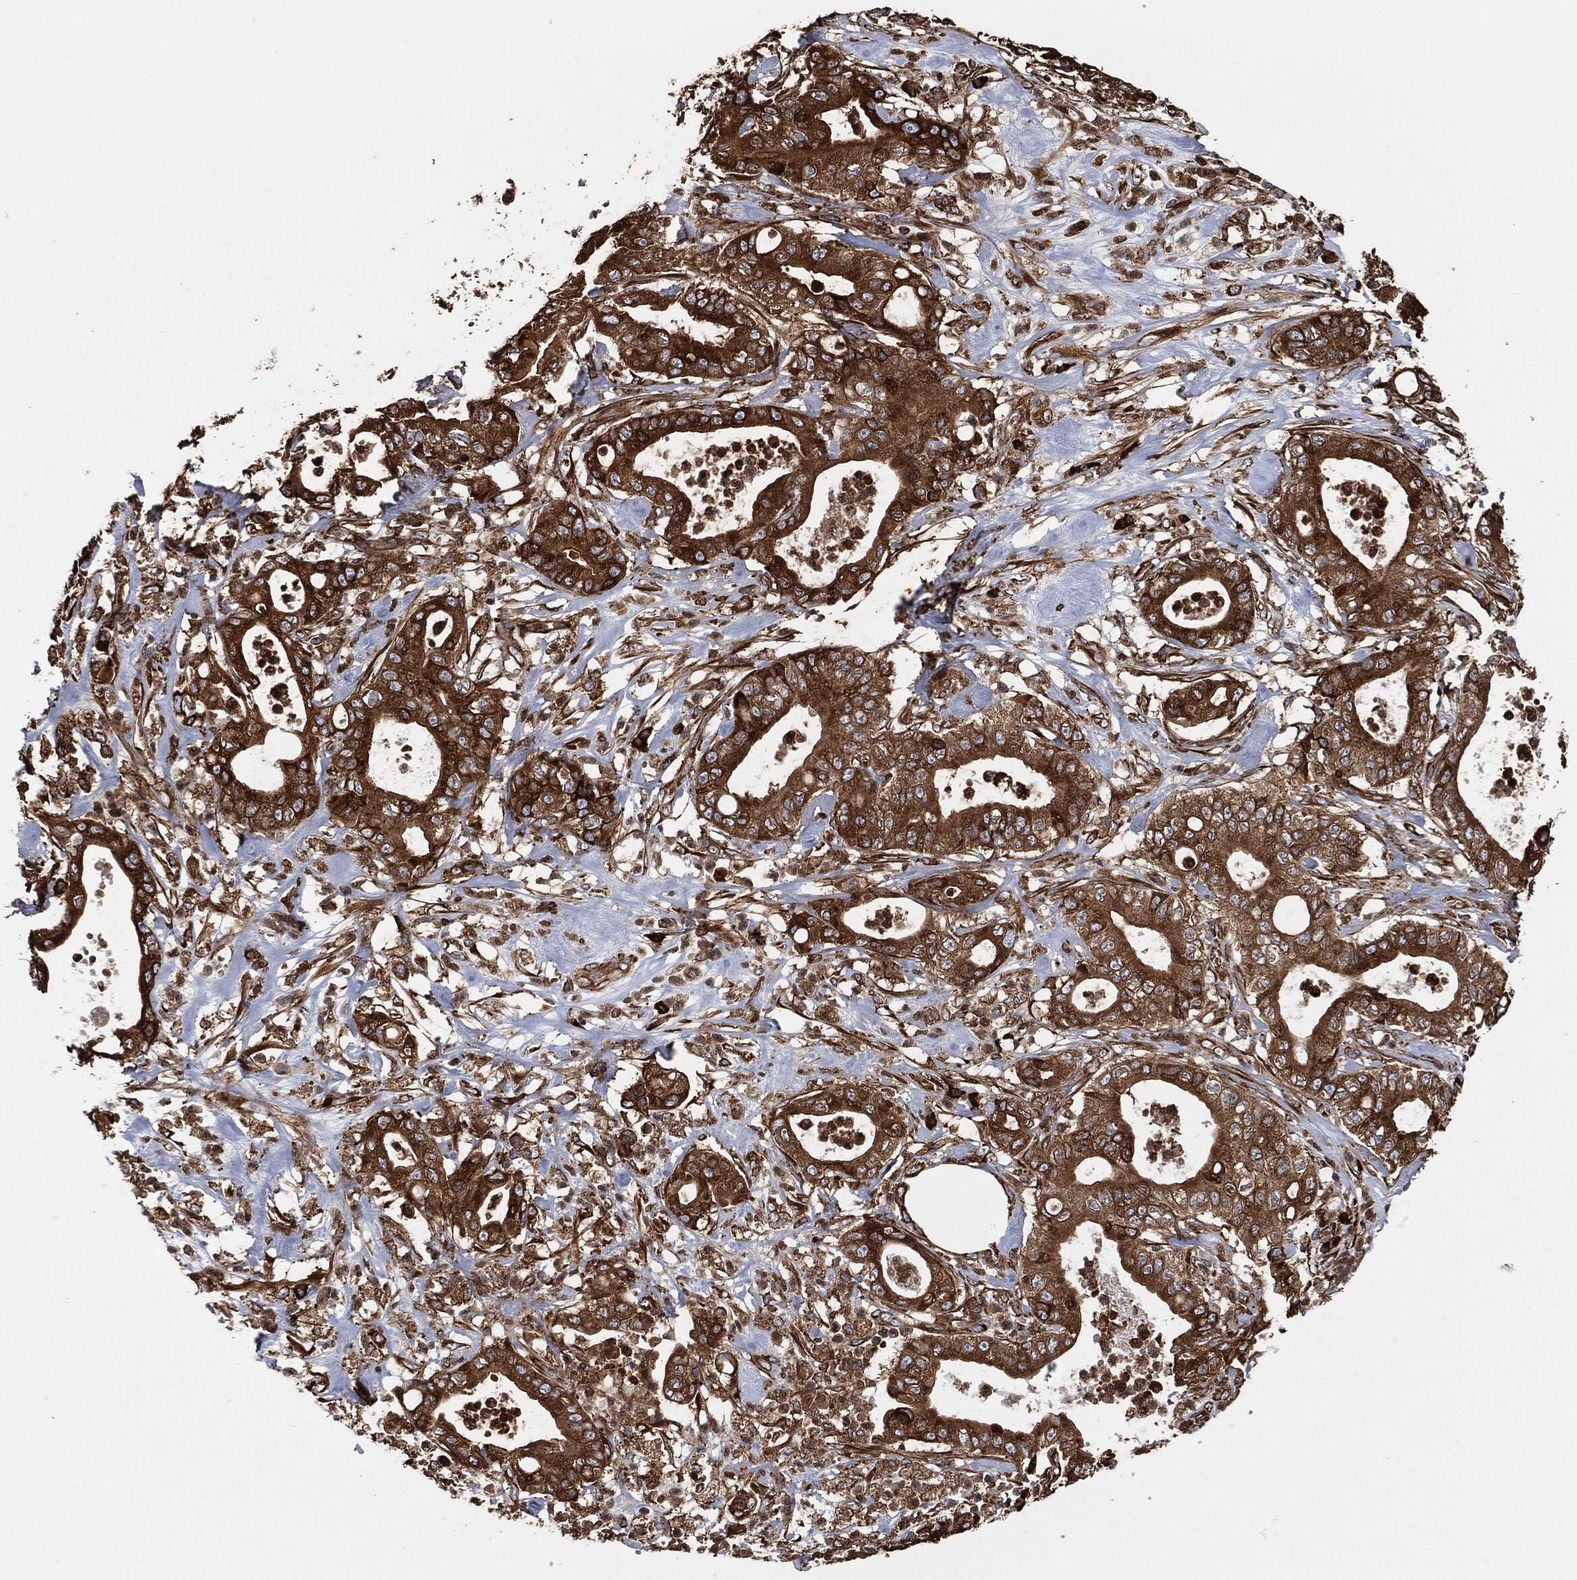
{"staining": {"intensity": "strong", "quantity": ">75%", "location": "cytoplasmic/membranous"}, "tissue": "pancreatic cancer", "cell_type": "Tumor cells", "image_type": "cancer", "snomed": [{"axis": "morphology", "description": "Adenocarcinoma, NOS"}, {"axis": "topography", "description": "Pancreas"}], "caption": "Pancreatic adenocarcinoma stained for a protein (brown) displays strong cytoplasmic/membranous positive staining in approximately >75% of tumor cells.", "gene": "AMFR", "patient": {"sex": "male", "age": 71}}